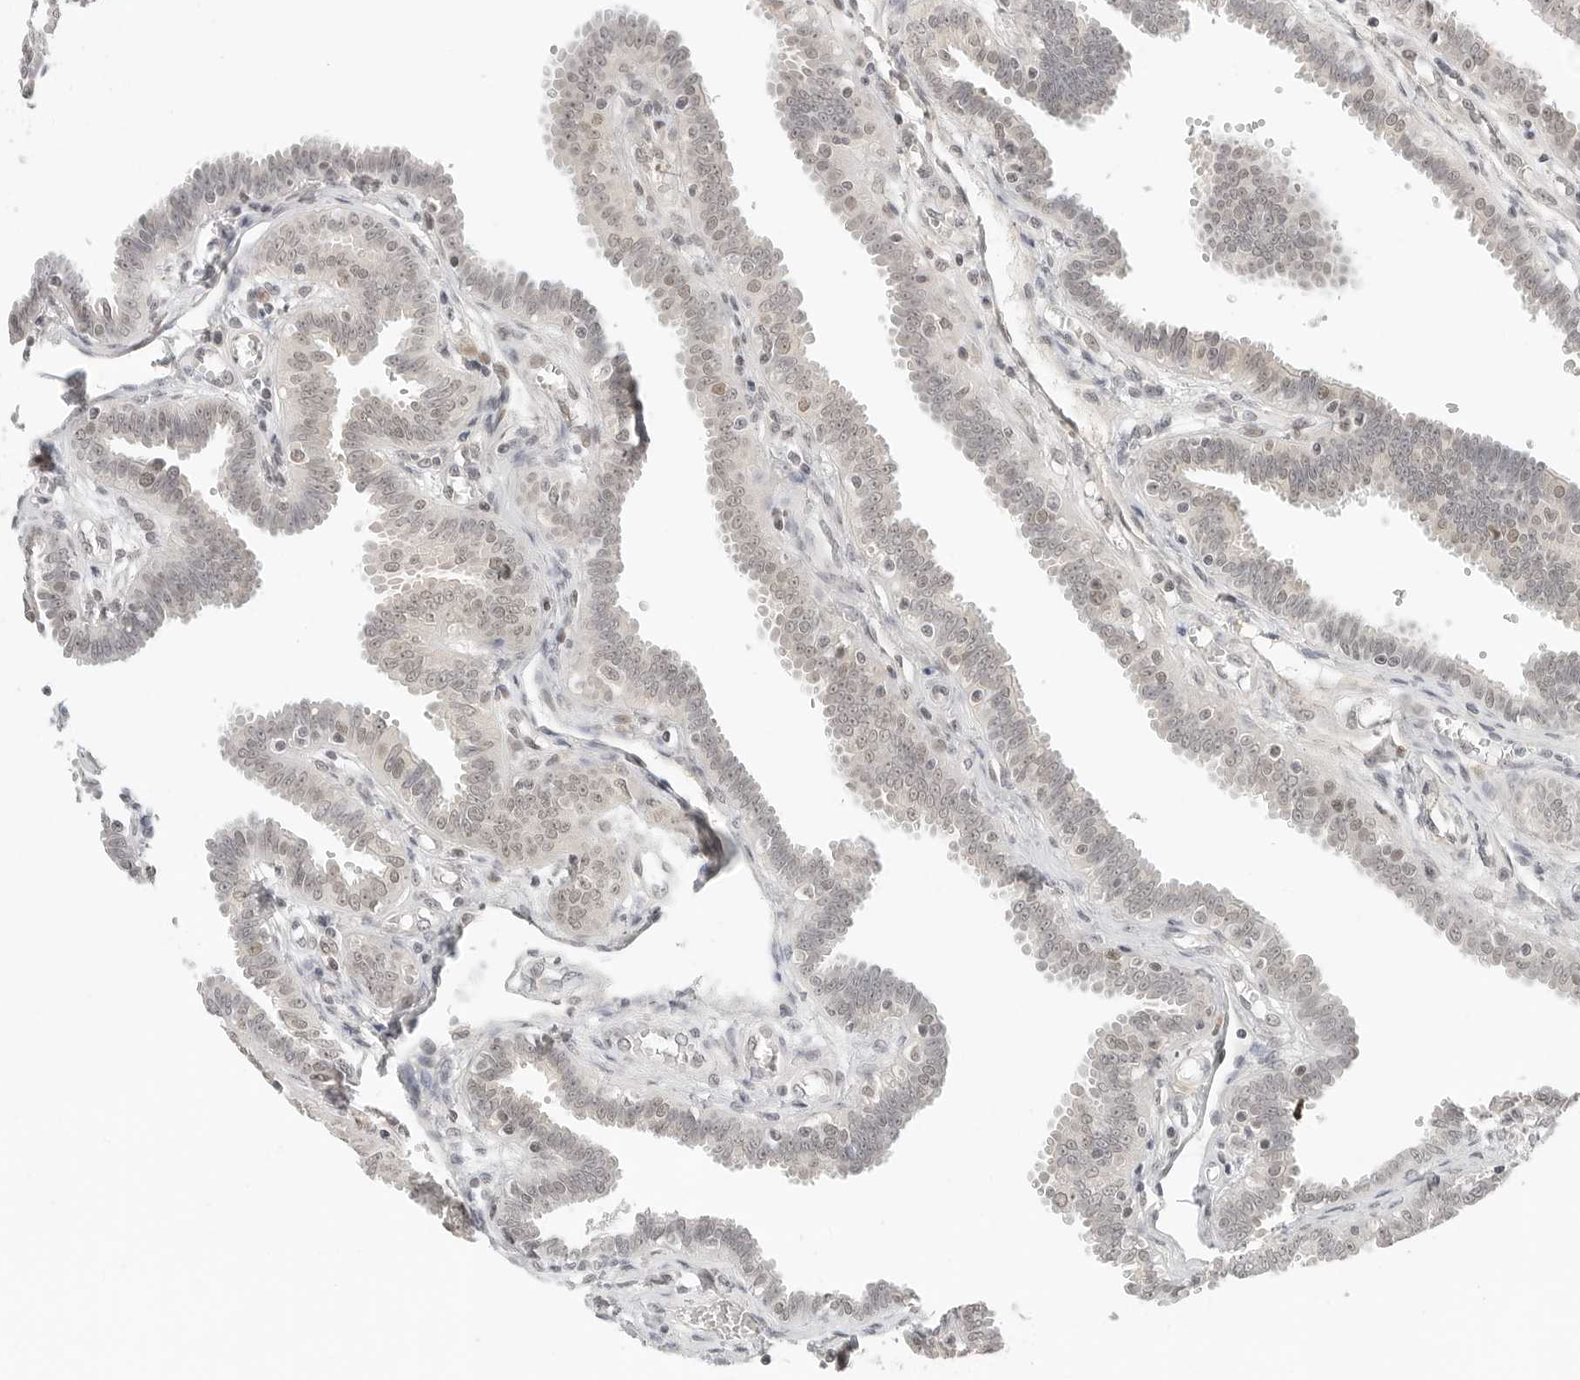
{"staining": {"intensity": "weak", "quantity": "25%-75%", "location": "nuclear"}, "tissue": "fallopian tube", "cell_type": "Glandular cells", "image_type": "normal", "snomed": [{"axis": "morphology", "description": "Normal tissue, NOS"}, {"axis": "topography", "description": "Fallopian tube"}], "caption": "Immunohistochemistry (IHC) staining of normal fallopian tube, which shows low levels of weak nuclear positivity in about 25%-75% of glandular cells indicating weak nuclear protein positivity. The staining was performed using DAB (brown) for protein detection and nuclei were counterstained in hematoxylin (blue).", "gene": "TSEN2", "patient": {"sex": "female", "age": 32}}